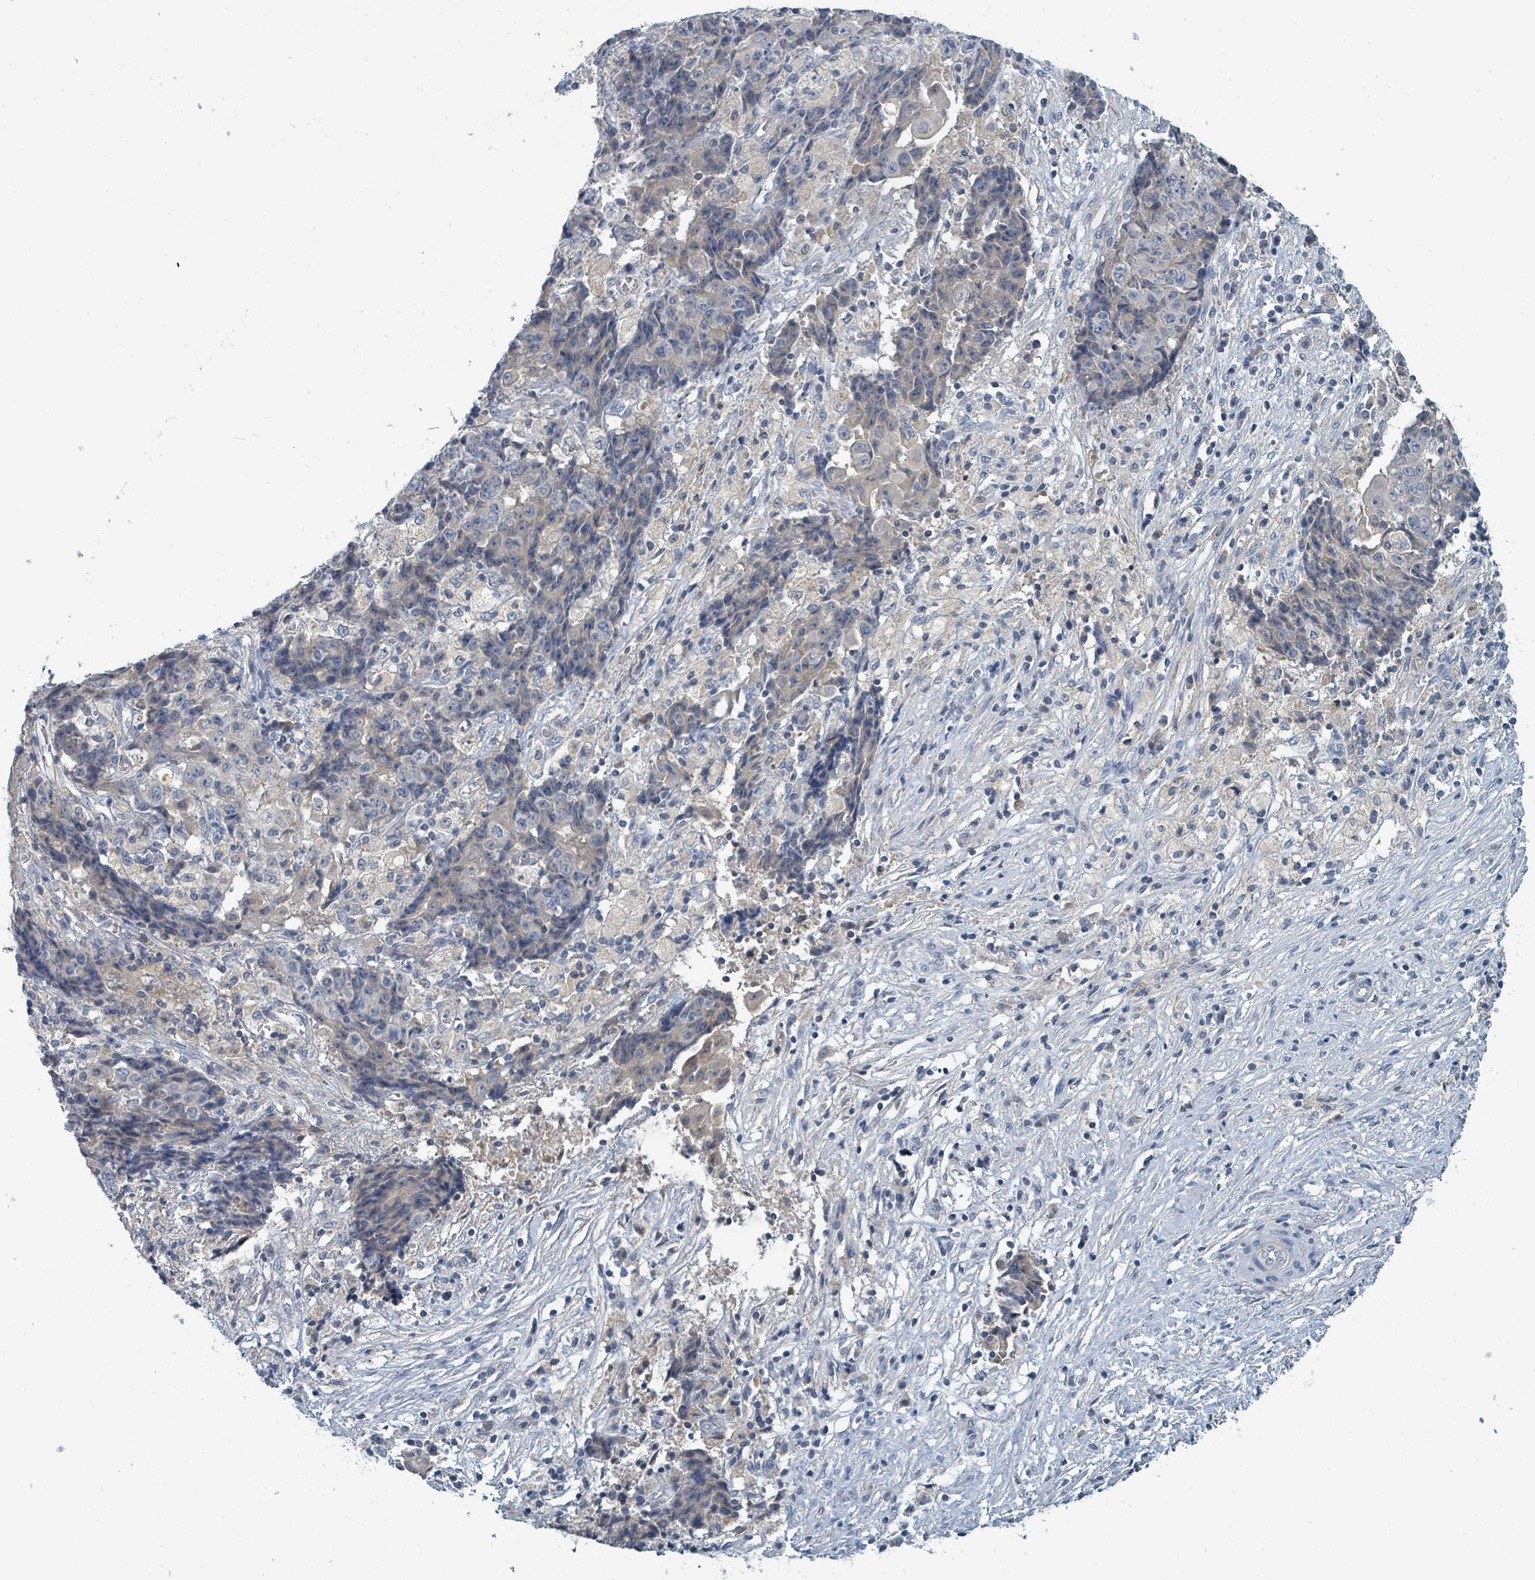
{"staining": {"intensity": "negative", "quantity": "none", "location": "none"}, "tissue": "ovarian cancer", "cell_type": "Tumor cells", "image_type": "cancer", "snomed": [{"axis": "morphology", "description": "Carcinoma, endometroid"}, {"axis": "topography", "description": "Ovary"}], "caption": "IHC micrograph of neoplastic tissue: human ovarian cancer (endometroid carcinoma) stained with DAB reveals no significant protein staining in tumor cells.", "gene": "SLC25A23", "patient": {"sex": "female", "age": 42}}